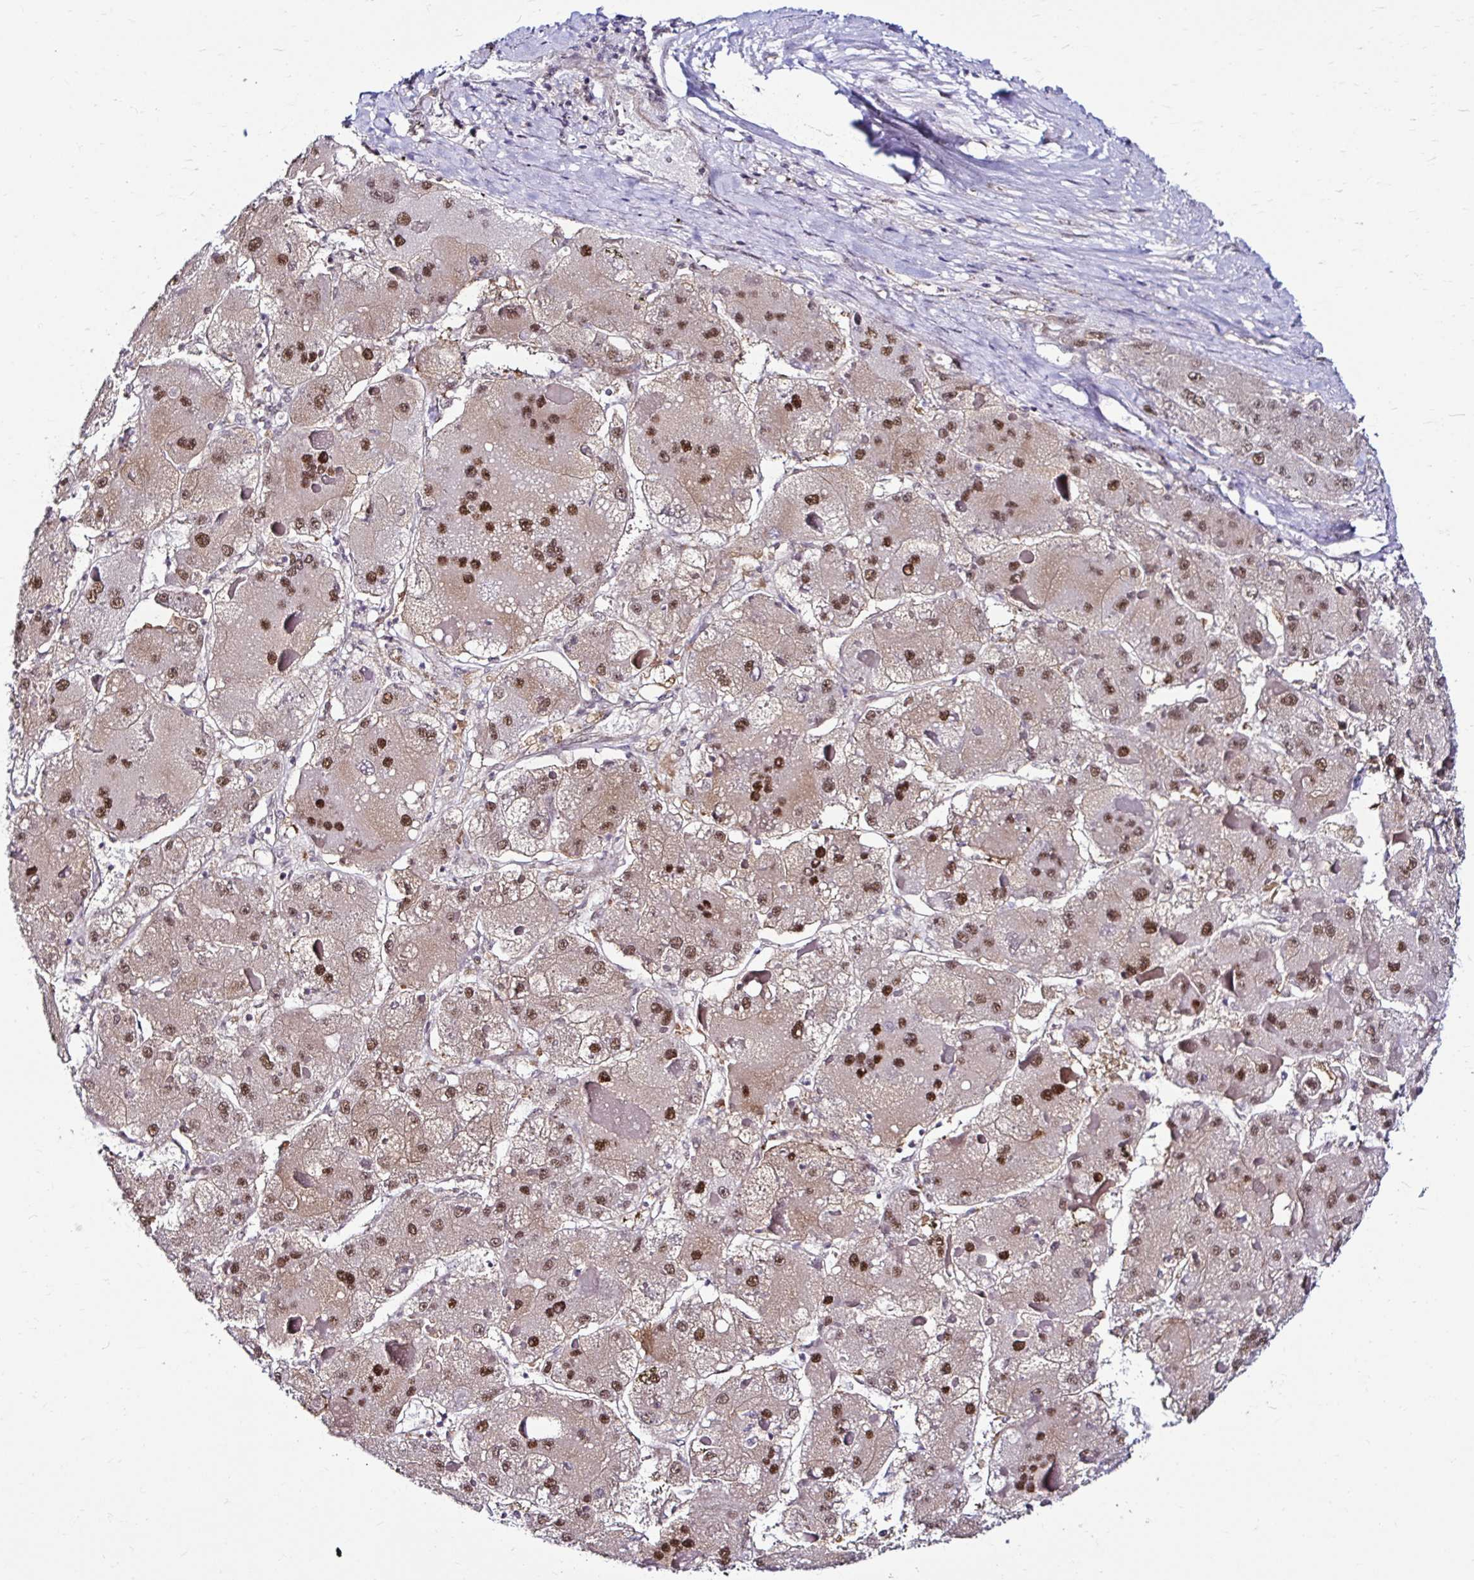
{"staining": {"intensity": "moderate", "quantity": ">75%", "location": "nuclear"}, "tissue": "liver cancer", "cell_type": "Tumor cells", "image_type": "cancer", "snomed": [{"axis": "morphology", "description": "Carcinoma, Hepatocellular, NOS"}, {"axis": "topography", "description": "Liver"}], "caption": "IHC of liver cancer (hepatocellular carcinoma) shows medium levels of moderate nuclear staining in about >75% of tumor cells.", "gene": "PSMD3", "patient": {"sex": "female", "age": 73}}